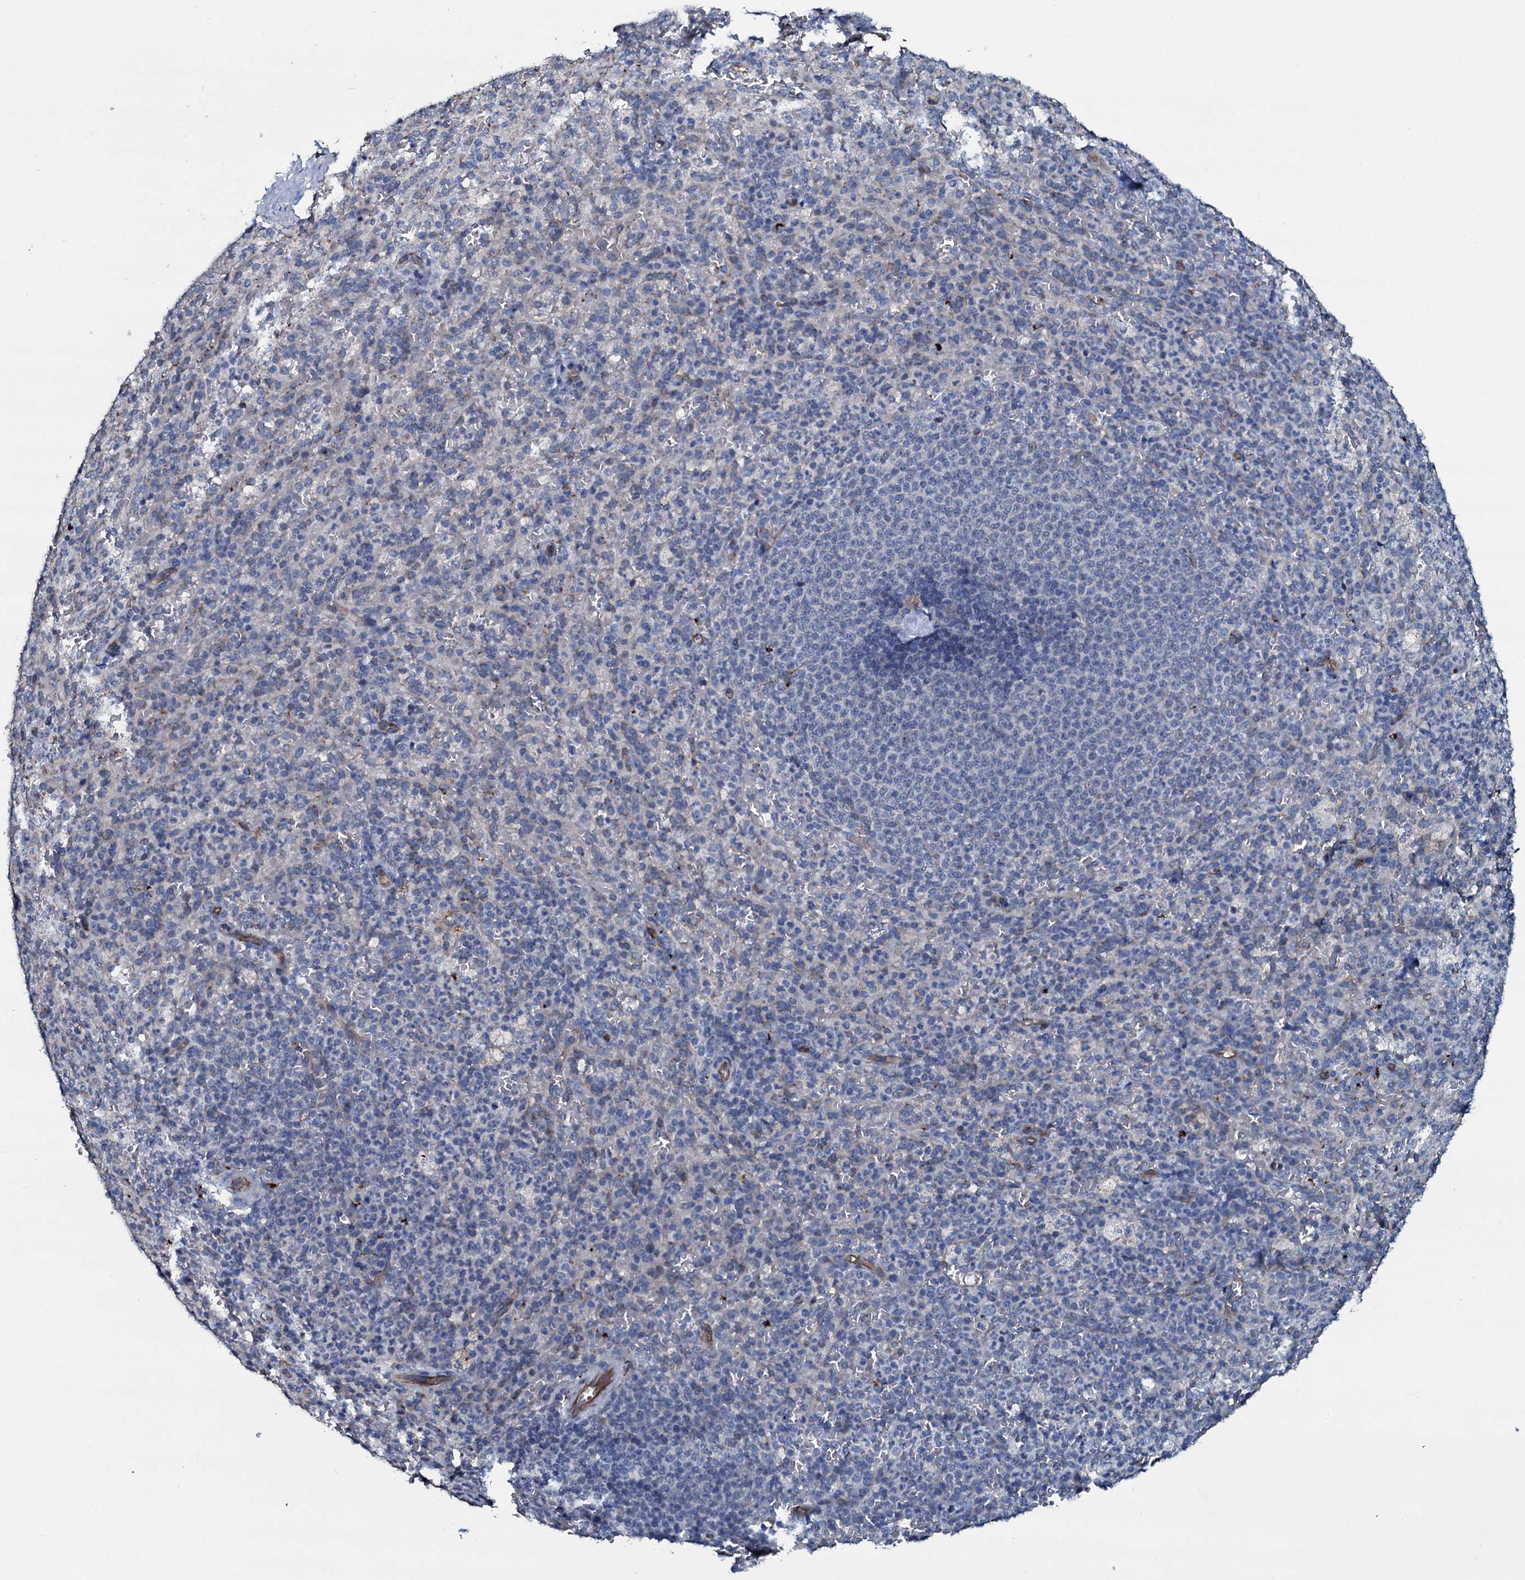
{"staining": {"intensity": "negative", "quantity": "none", "location": "none"}, "tissue": "spleen", "cell_type": "Cells in red pulp", "image_type": "normal", "snomed": [{"axis": "morphology", "description": "Normal tissue, NOS"}, {"axis": "topography", "description": "Spleen"}], "caption": "IHC image of unremarkable human spleen stained for a protein (brown), which displays no staining in cells in red pulp.", "gene": "CLEC14A", "patient": {"sex": "female", "age": 21}}